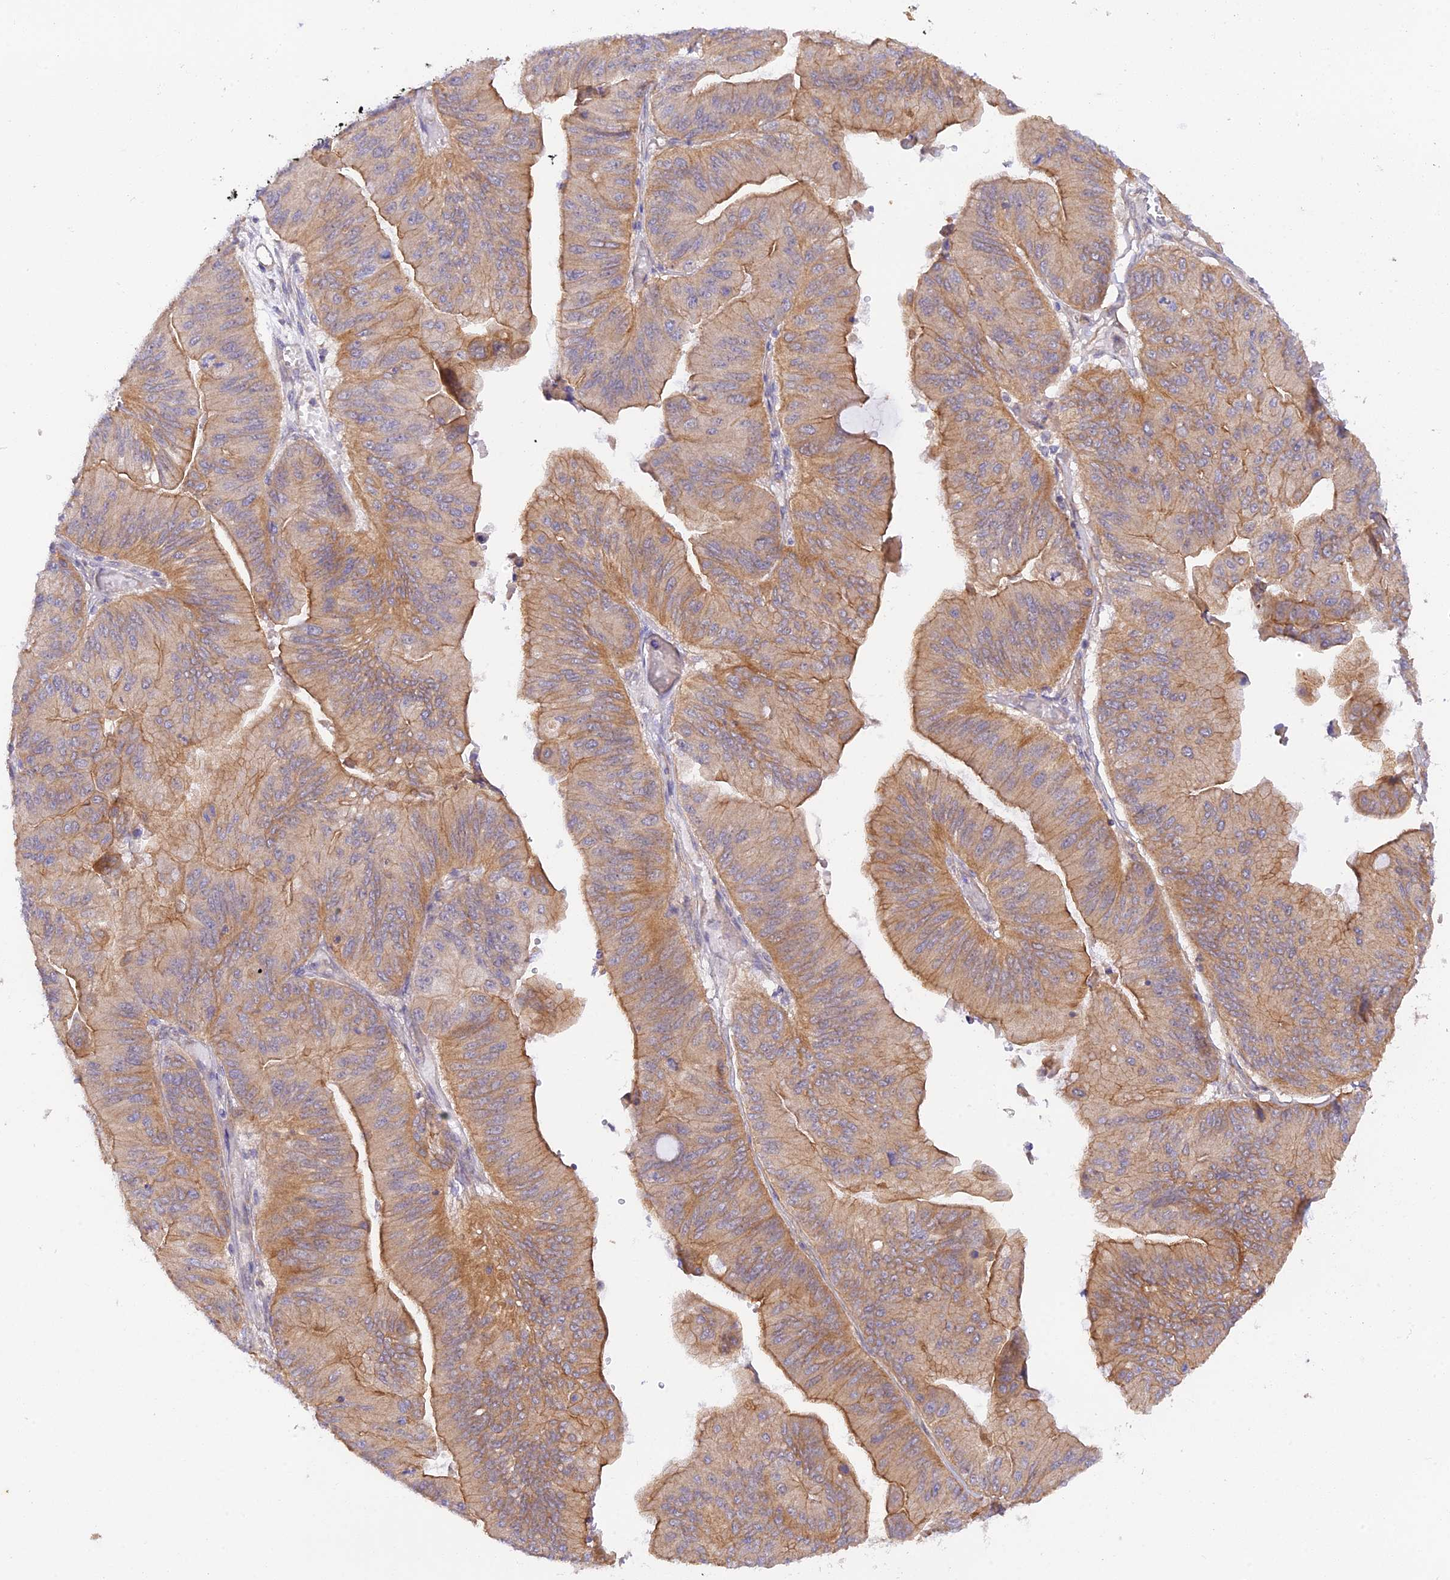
{"staining": {"intensity": "moderate", "quantity": ">75%", "location": "cytoplasmic/membranous"}, "tissue": "ovarian cancer", "cell_type": "Tumor cells", "image_type": "cancer", "snomed": [{"axis": "morphology", "description": "Cystadenocarcinoma, mucinous, NOS"}, {"axis": "topography", "description": "Ovary"}], "caption": "Immunohistochemistry of human ovarian mucinous cystadenocarcinoma shows medium levels of moderate cytoplasmic/membranous expression in about >75% of tumor cells.", "gene": "MYO9A", "patient": {"sex": "female", "age": 61}}